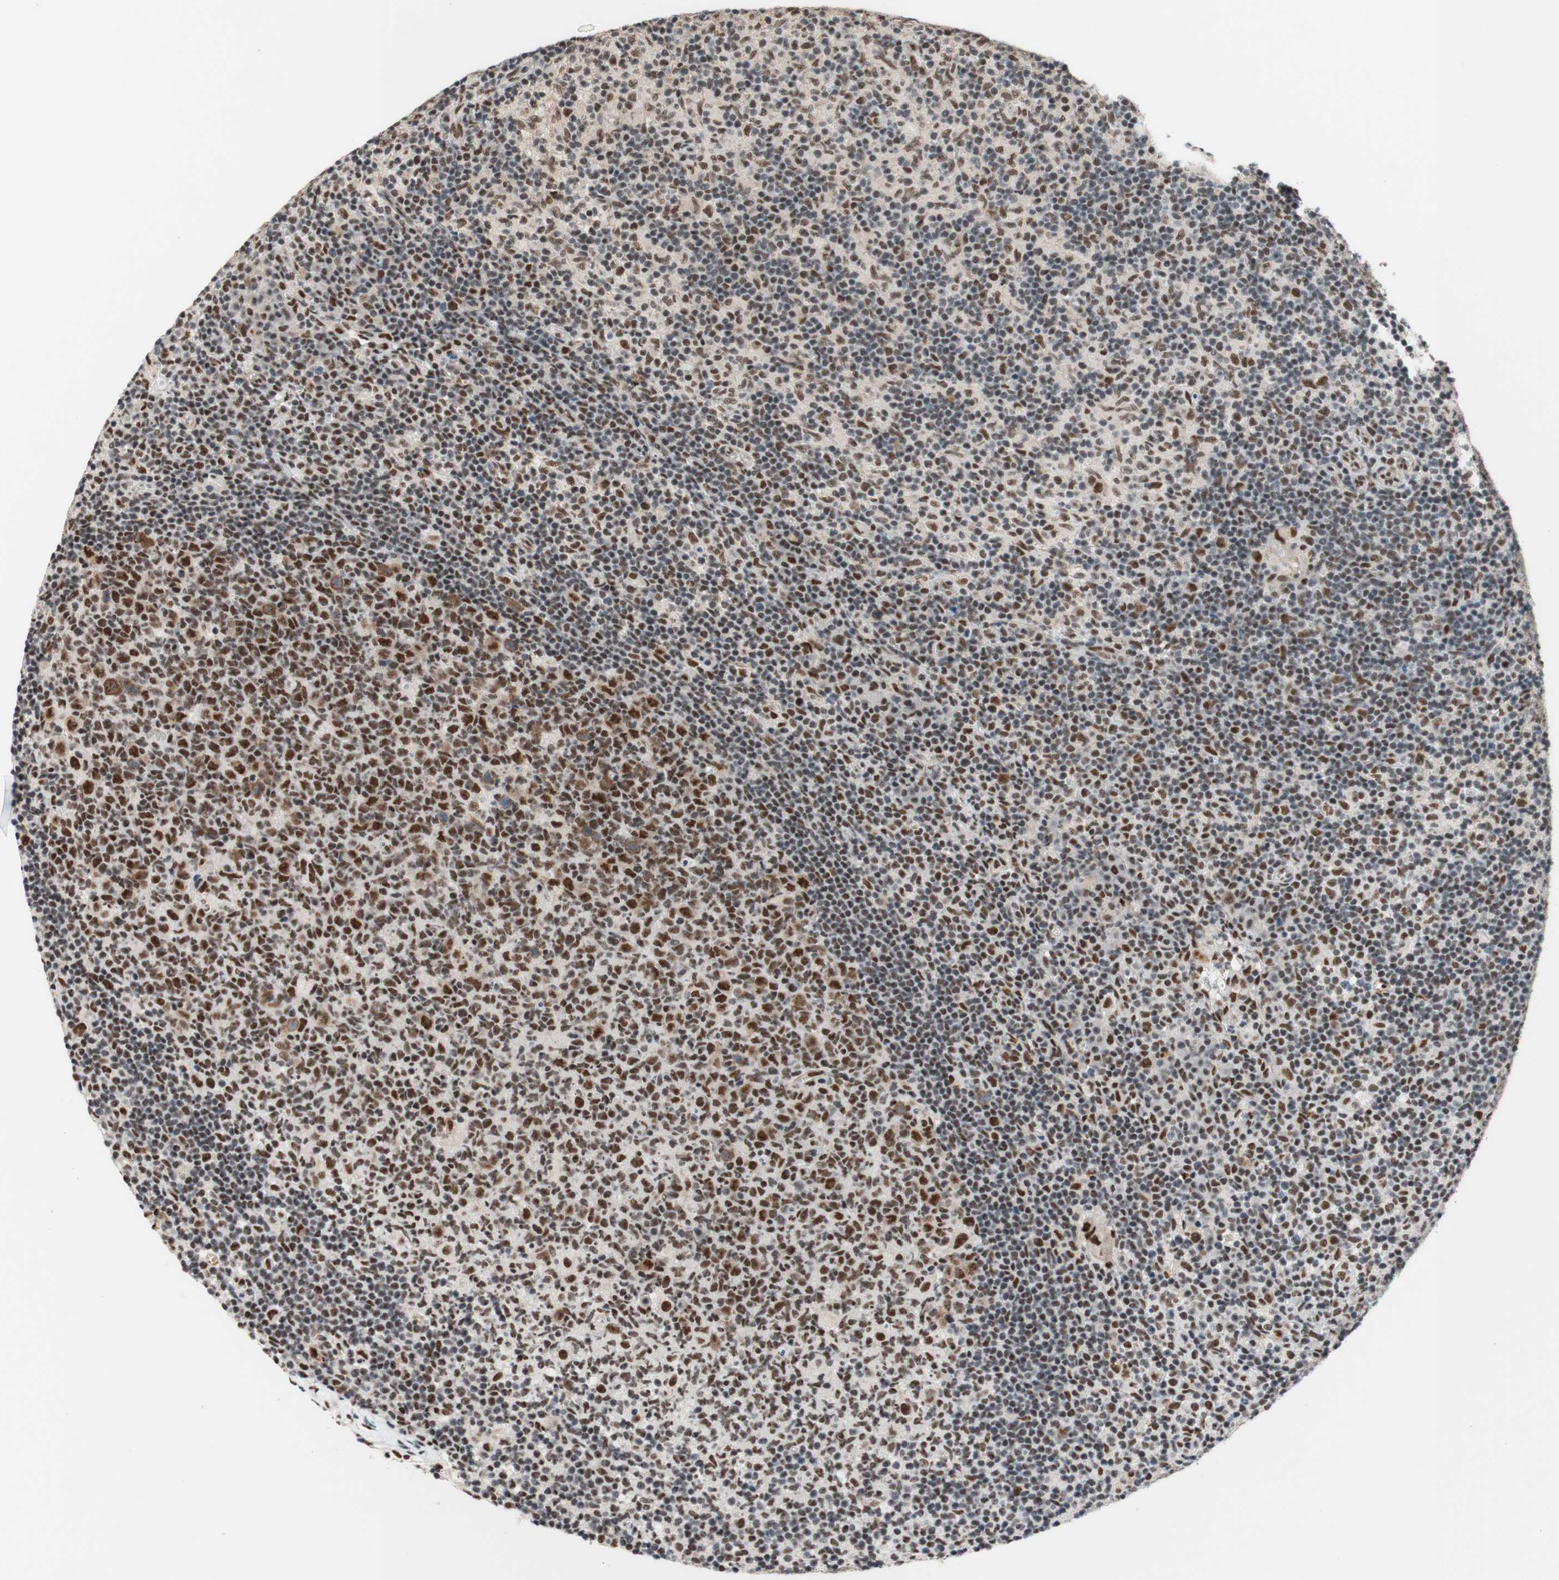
{"staining": {"intensity": "strong", "quantity": ">75%", "location": "nuclear"}, "tissue": "lymph node", "cell_type": "Germinal center cells", "image_type": "normal", "snomed": [{"axis": "morphology", "description": "Normal tissue, NOS"}, {"axis": "morphology", "description": "Inflammation, NOS"}, {"axis": "topography", "description": "Lymph node"}], "caption": "Immunohistochemical staining of normal lymph node demonstrates >75% levels of strong nuclear protein positivity in approximately >75% of germinal center cells. The staining was performed using DAB to visualize the protein expression in brown, while the nuclei were stained in blue with hematoxylin (Magnification: 20x).", "gene": "PRPF19", "patient": {"sex": "male", "age": 55}}